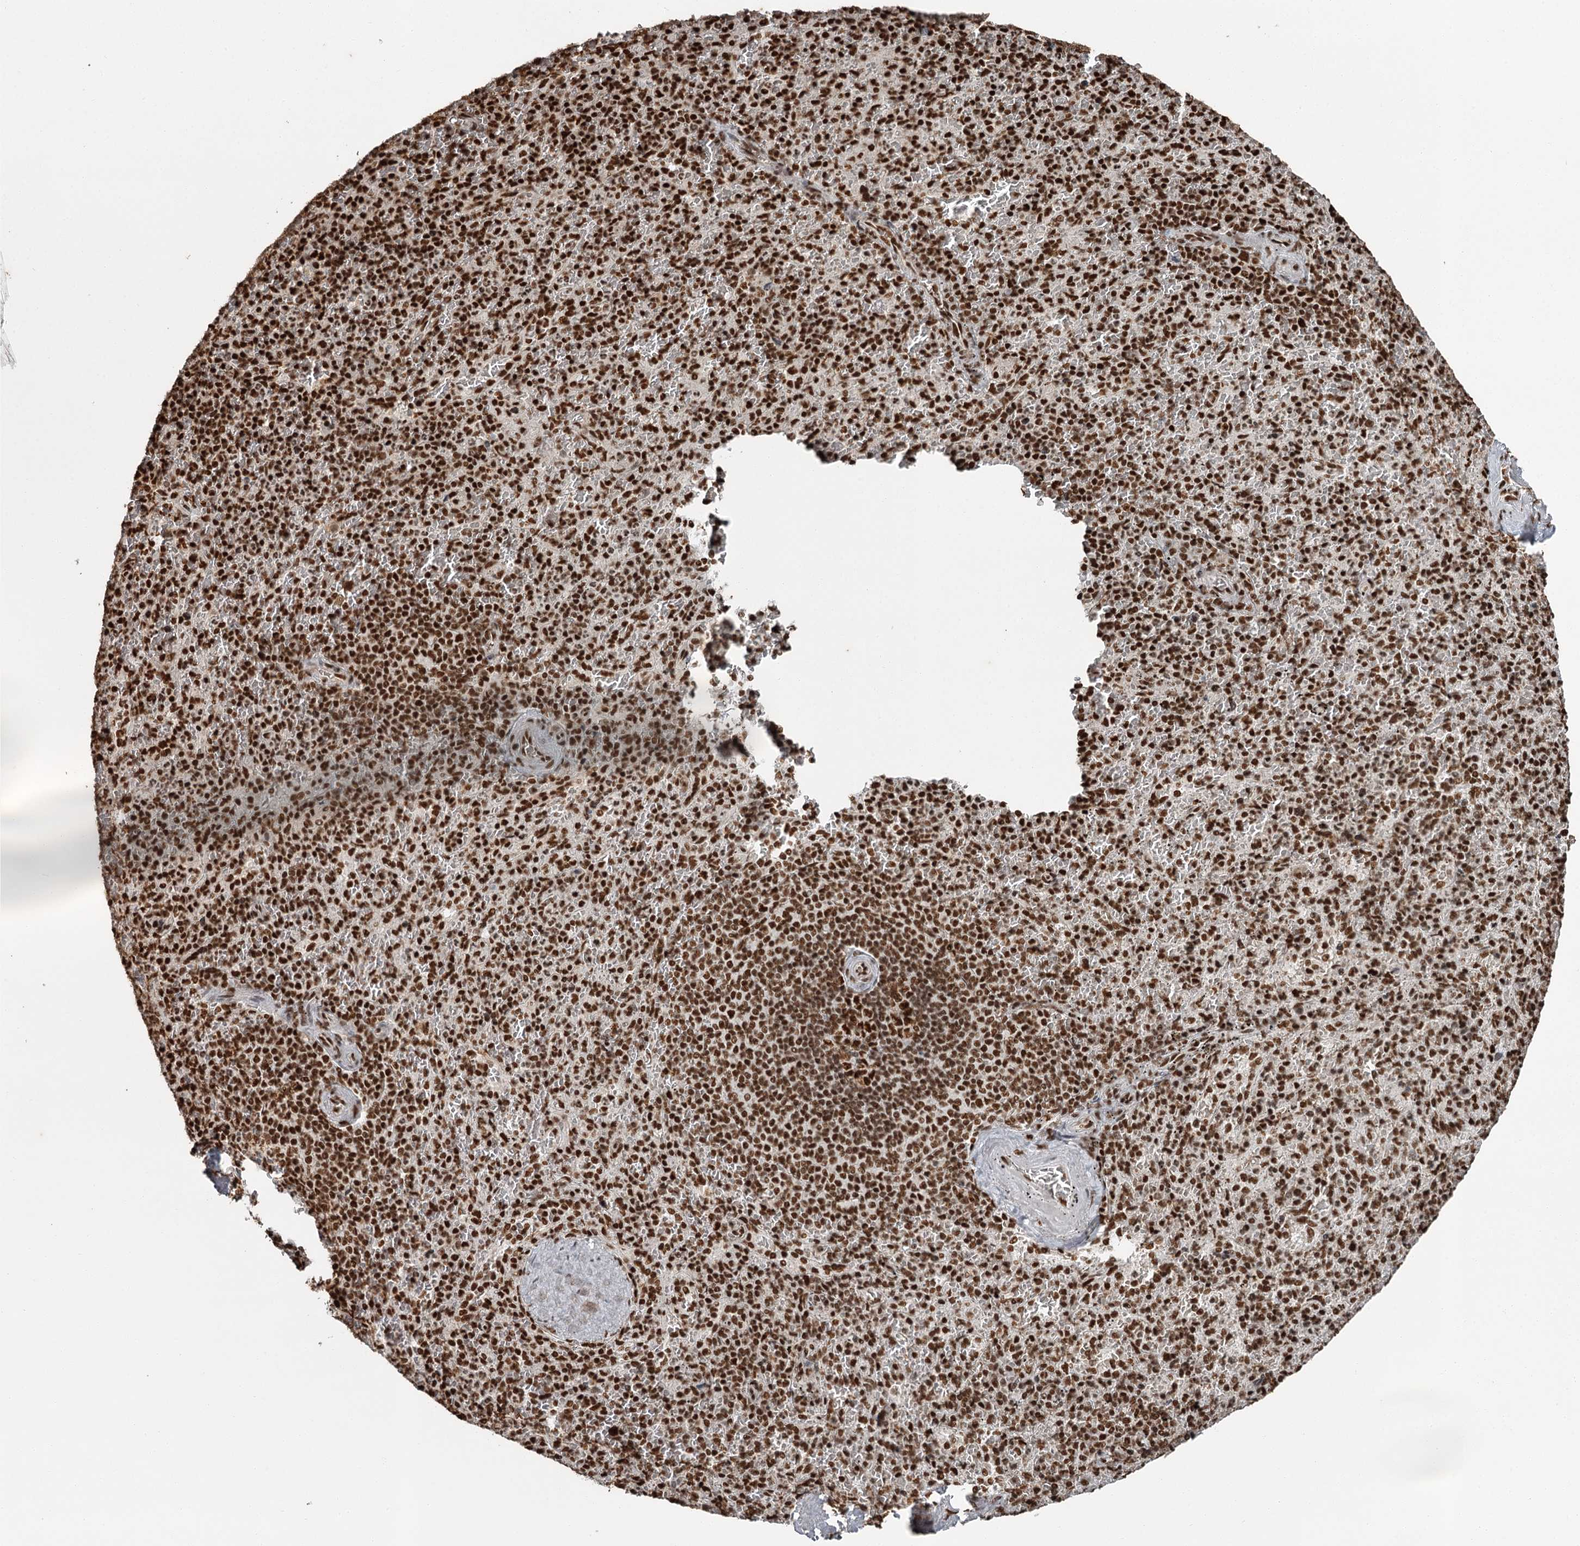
{"staining": {"intensity": "strong", "quantity": ">75%", "location": "nuclear"}, "tissue": "spleen", "cell_type": "Cells in red pulp", "image_type": "normal", "snomed": [{"axis": "morphology", "description": "Normal tissue, NOS"}, {"axis": "topography", "description": "Spleen"}], "caption": "Protein analysis of normal spleen reveals strong nuclear staining in approximately >75% of cells in red pulp. The protein is shown in brown color, while the nuclei are stained blue.", "gene": "RBBP7", "patient": {"sex": "male", "age": 82}}